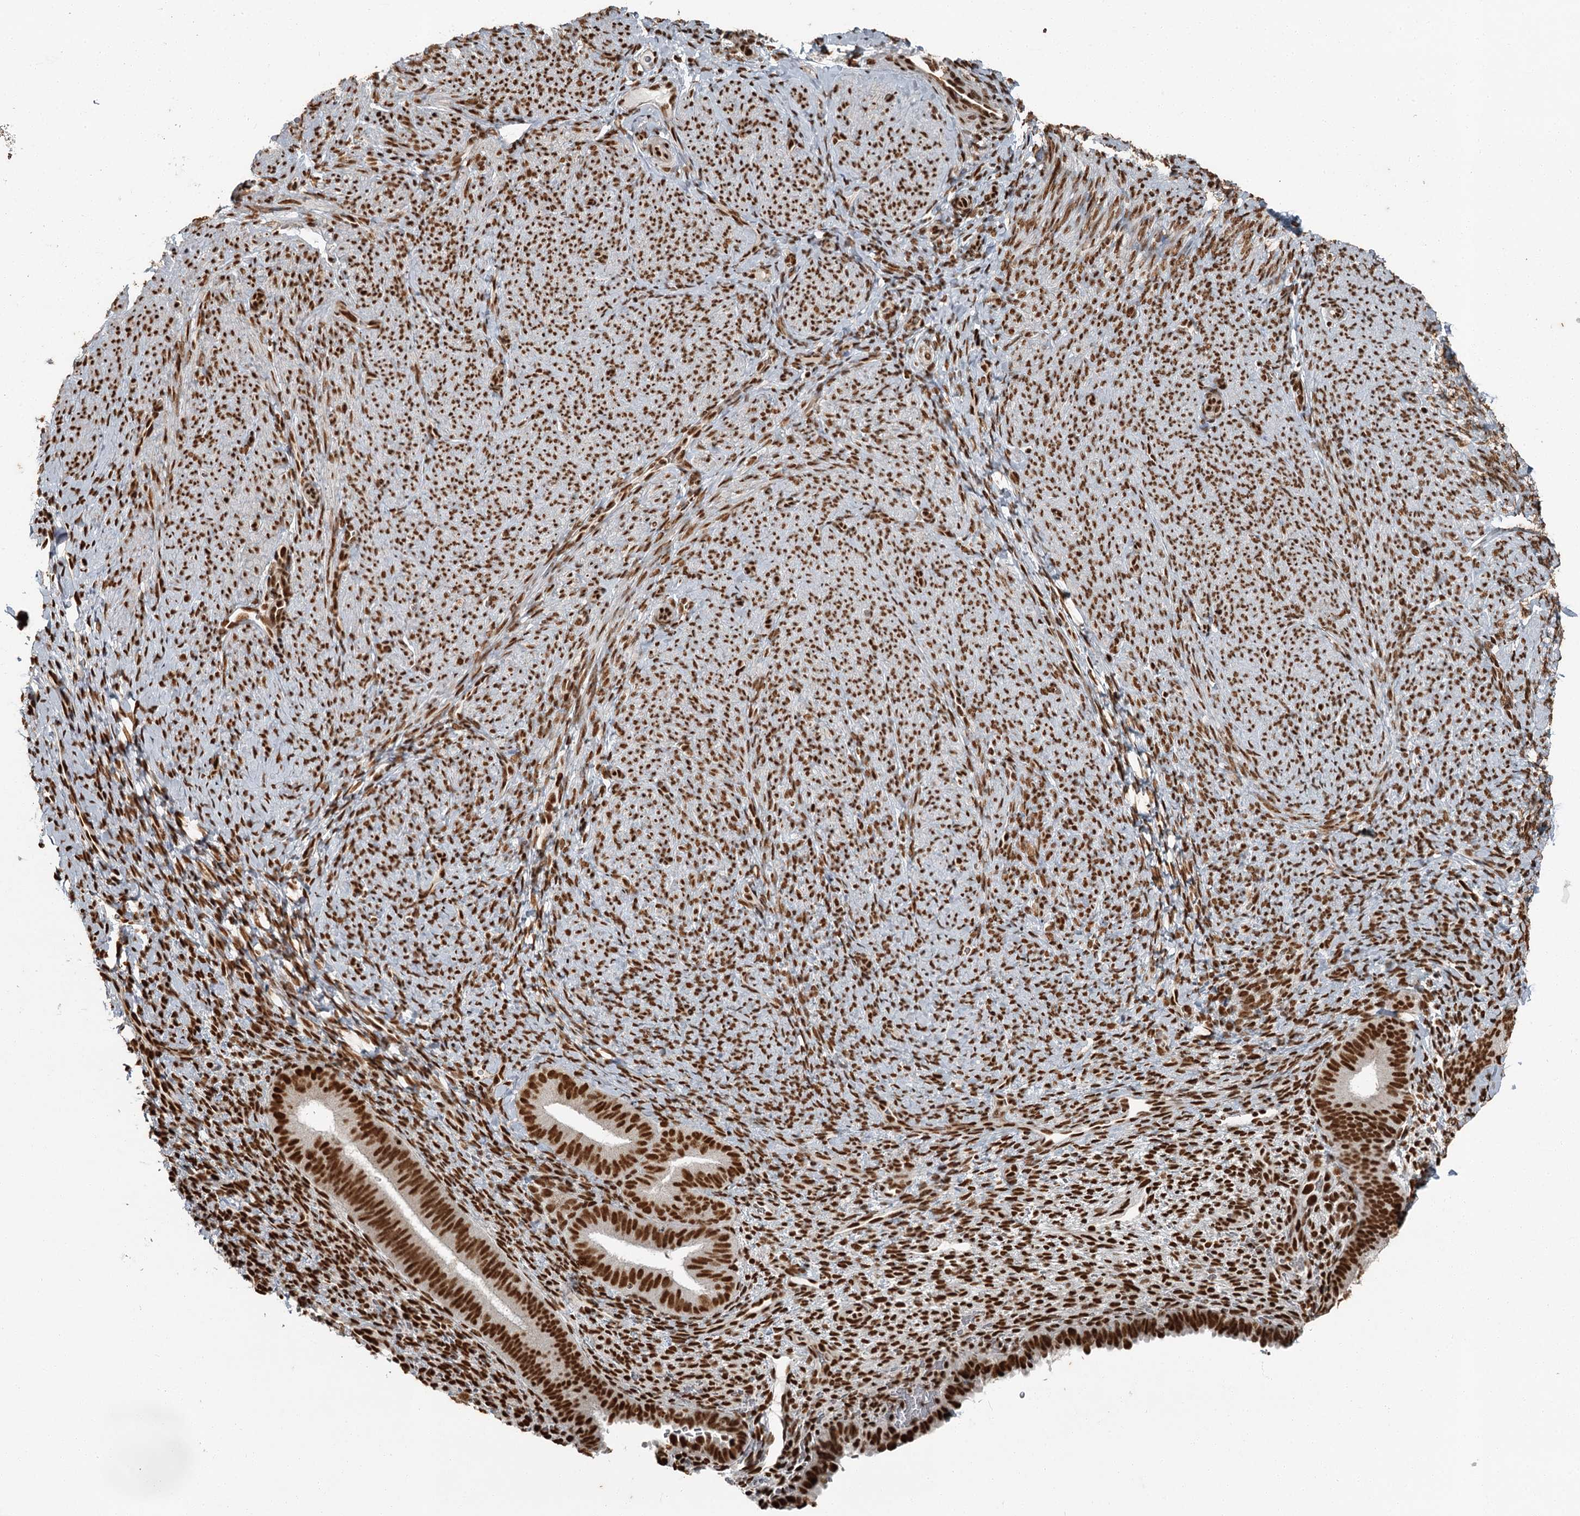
{"staining": {"intensity": "strong", "quantity": ">75%", "location": "nuclear"}, "tissue": "endometrium", "cell_type": "Cells in endometrial stroma", "image_type": "normal", "snomed": [{"axis": "morphology", "description": "Normal tissue, NOS"}, {"axis": "topography", "description": "Endometrium"}], "caption": "This is a photomicrograph of IHC staining of benign endometrium, which shows strong positivity in the nuclear of cells in endometrial stroma.", "gene": "RBBP7", "patient": {"sex": "female", "age": 65}}